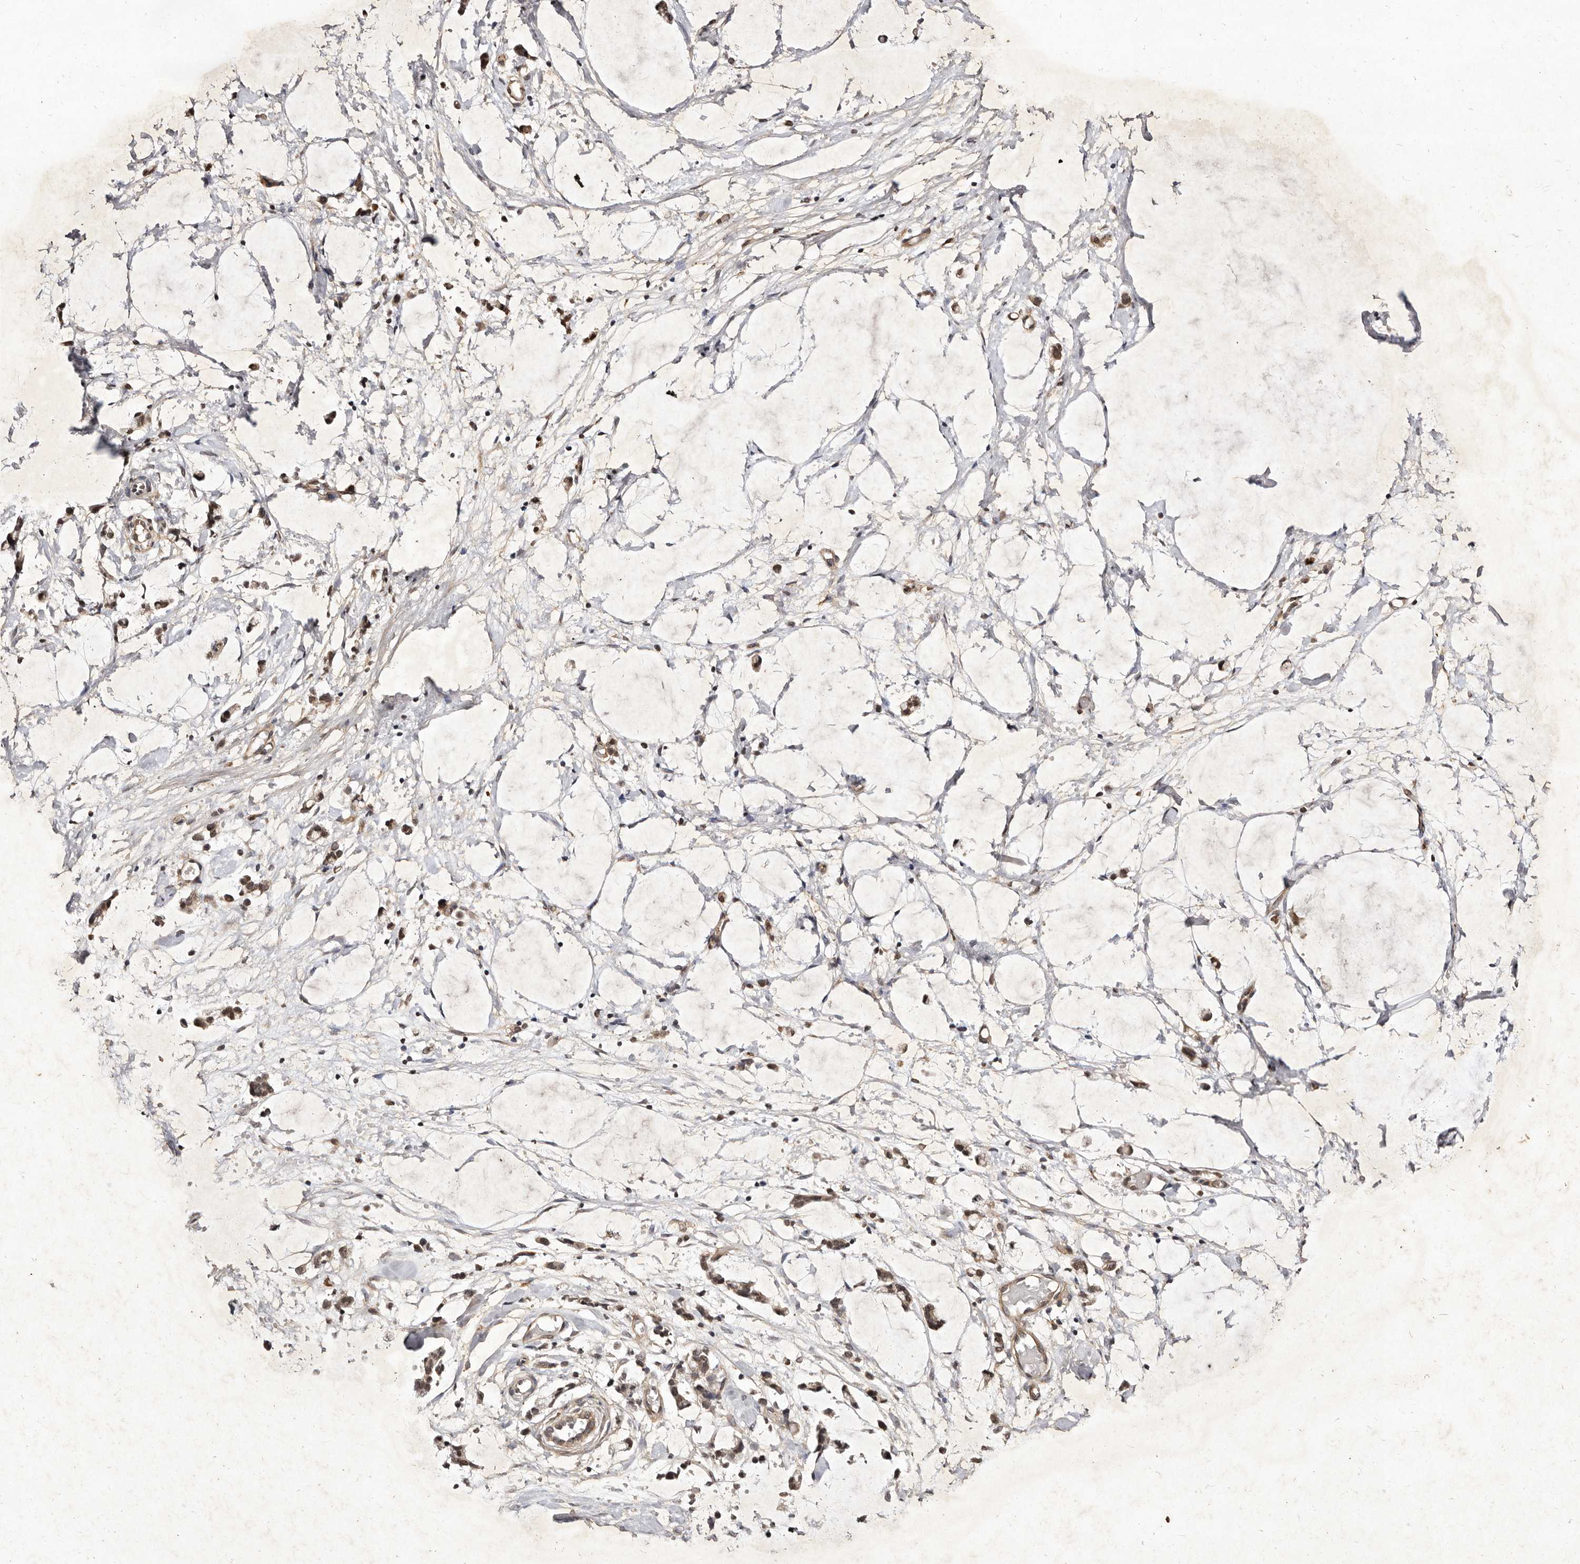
{"staining": {"intensity": "weak", "quantity": ">75%", "location": "cytoplasmic/membranous"}, "tissue": "adipose tissue", "cell_type": "Adipocytes", "image_type": "normal", "snomed": [{"axis": "morphology", "description": "Normal tissue, NOS"}, {"axis": "morphology", "description": "Adenocarcinoma, NOS"}, {"axis": "topography", "description": "Smooth muscle"}, {"axis": "topography", "description": "Colon"}], "caption": "Brown immunohistochemical staining in unremarkable human adipose tissue exhibits weak cytoplasmic/membranous staining in about >75% of adipocytes. The staining was performed using DAB (3,3'-diaminobenzidine) to visualize the protein expression in brown, while the nuclei were stained in blue with hematoxylin (Magnification: 20x).", "gene": "LCORL", "patient": {"sex": "male", "age": 14}}